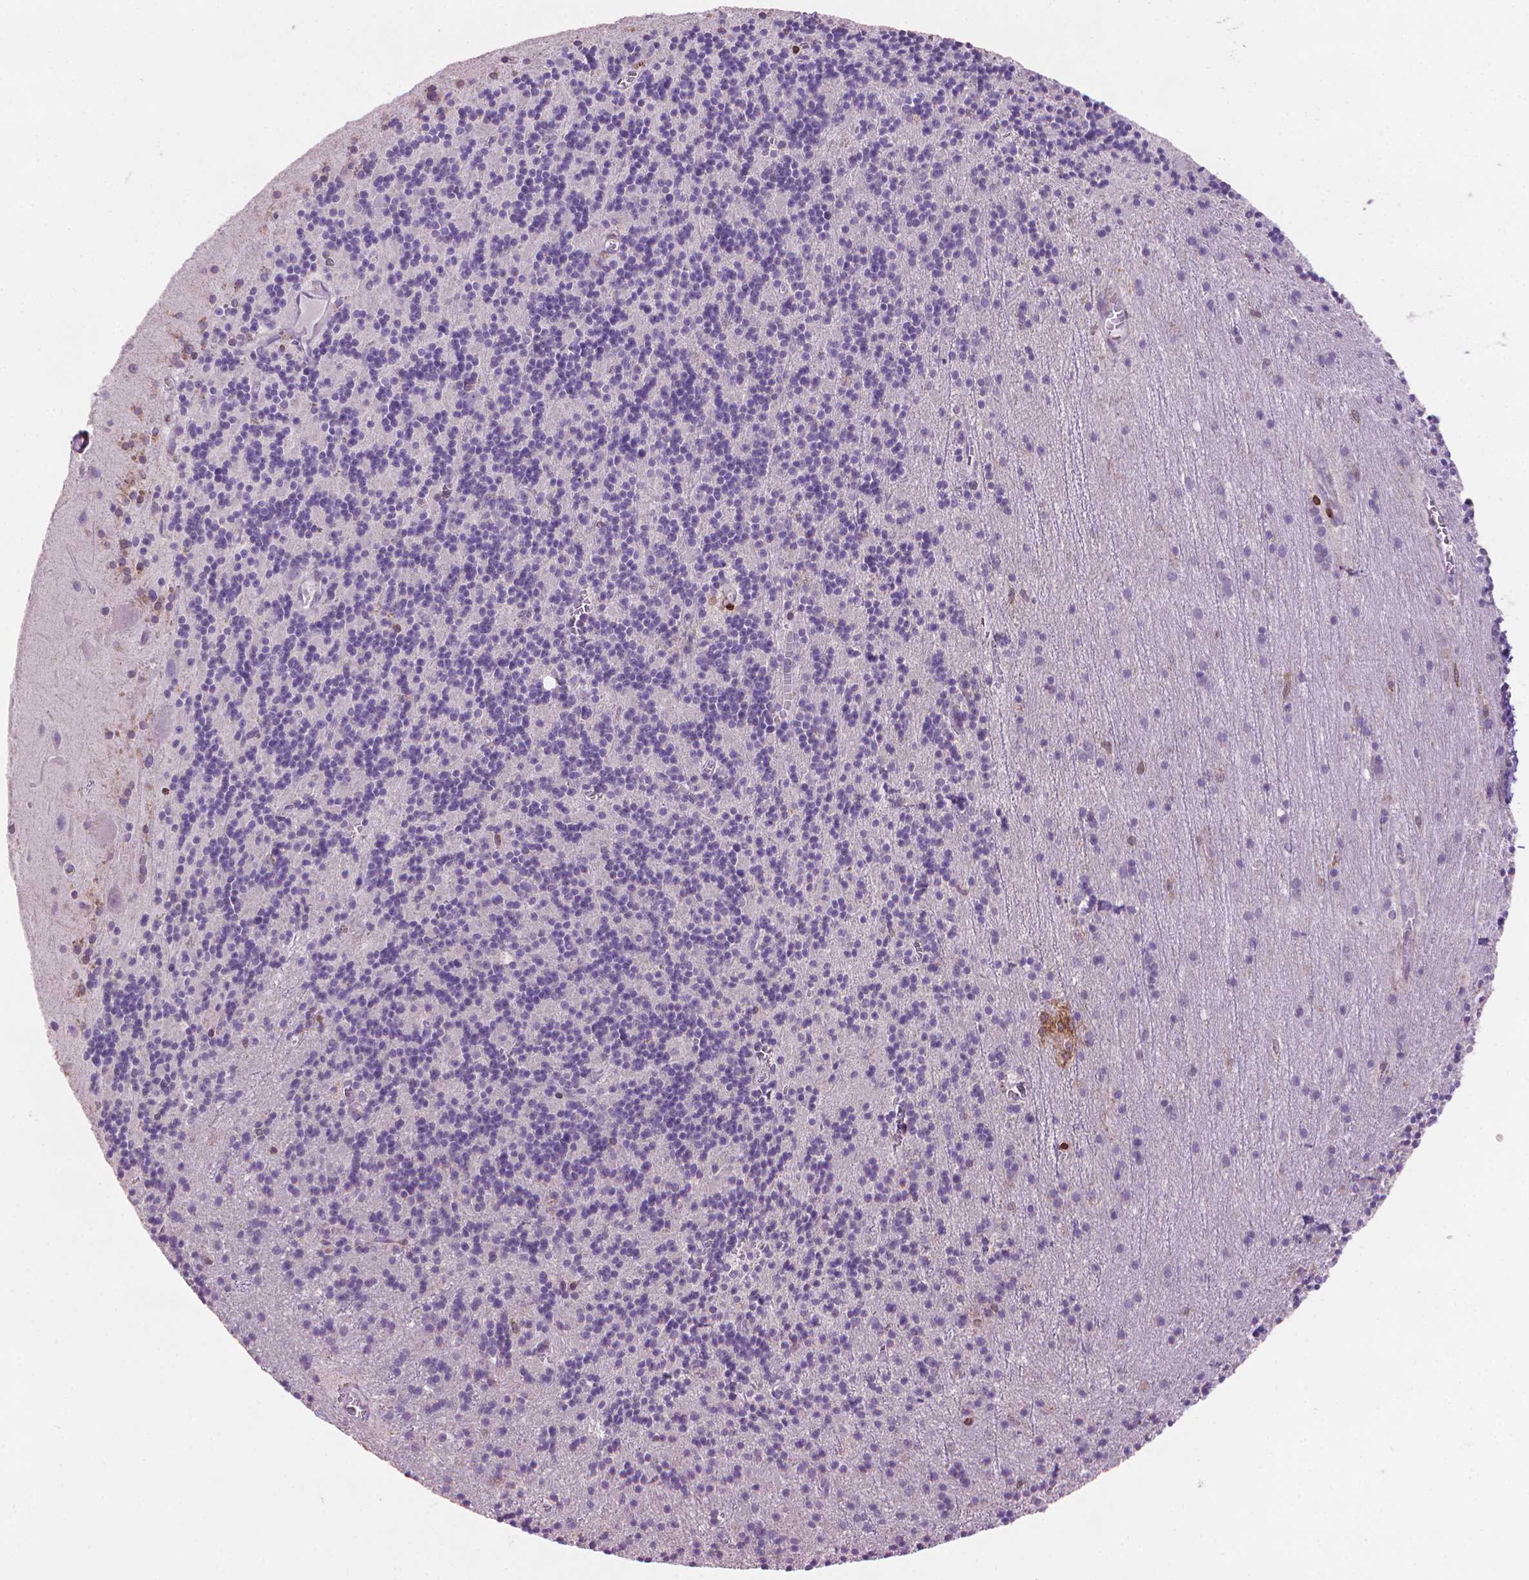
{"staining": {"intensity": "negative", "quantity": "none", "location": "none"}, "tissue": "cerebellum", "cell_type": "Cells in granular layer", "image_type": "normal", "snomed": [{"axis": "morphology", "description": "Normal tissue, NOS"}, {"axis": "topography", "description": "Cerebellum"}], "caption": "IHC of benign cerebellum shows no positivity in cells in granular layer. Brightfield microscopy of immunohistochemistry stained with DAB (3,3'-diaminobenzidine) (brown) and hematoxylin (blue), captured at high magnification.", "gene": "BCL2", "patient": {"sex": "male", "age": 70}}